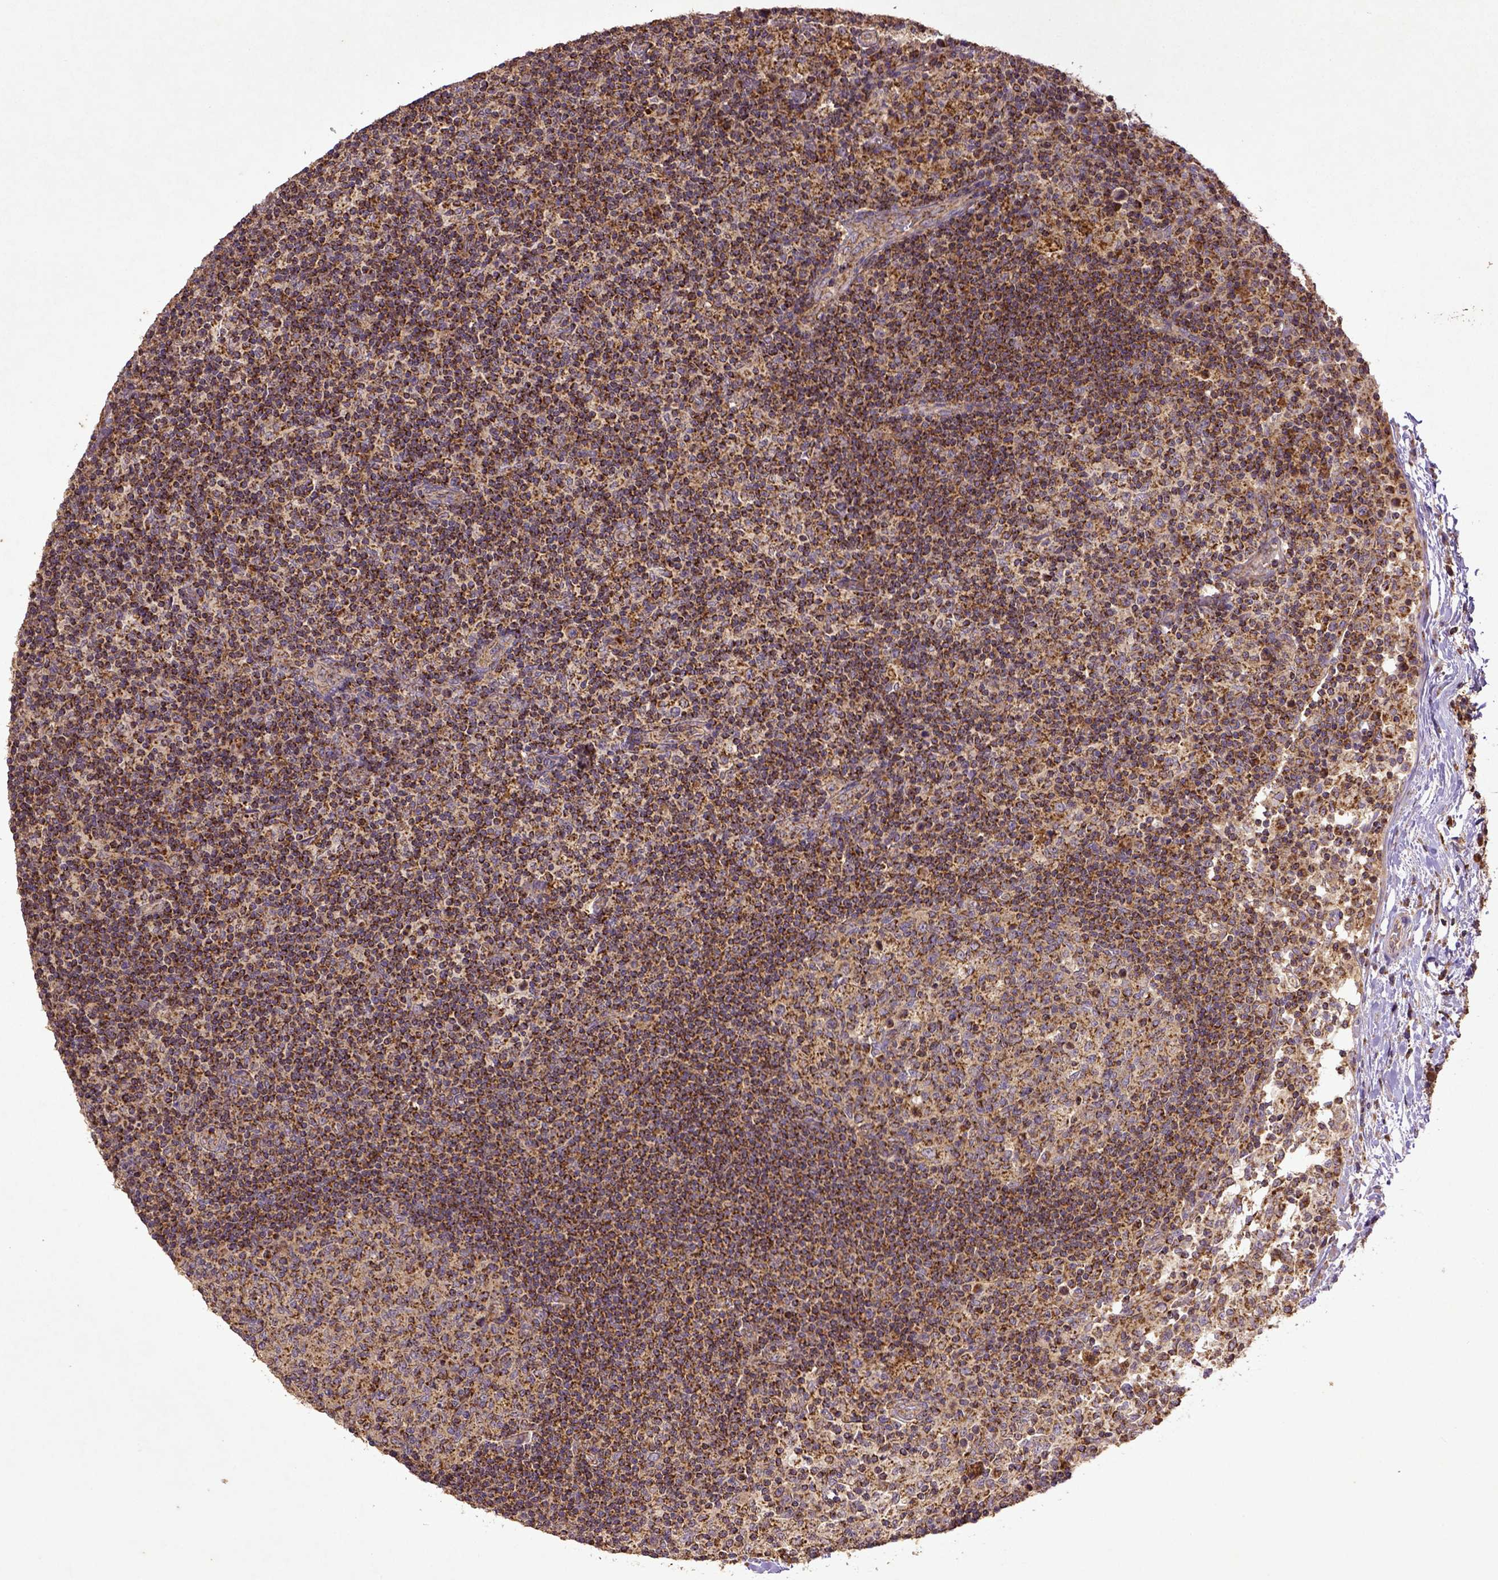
{"staining": {"intensity": "strong", "quantity": ">75%", "location": "cytoplasmic/membranous"}, "tissue": "lymph node", "cell_type": "Germinal center cells", "image_type": "normal", "snomed": [{"axis": "morphology", "description": "Normal tissue, NOS"}, {"axis": "topography", "description": "Lymph node"}], "caption": "Immunohistochemistry of unremarkable lymph node reveals high levels of strong cytoplasmic/membranous staining in approximately >75% of germinal center cells. The protein of interest is shown in brown color, while the nuclei are stained blue.", "gene": "MT", "patient": {"sex": "female", "age": 72}}